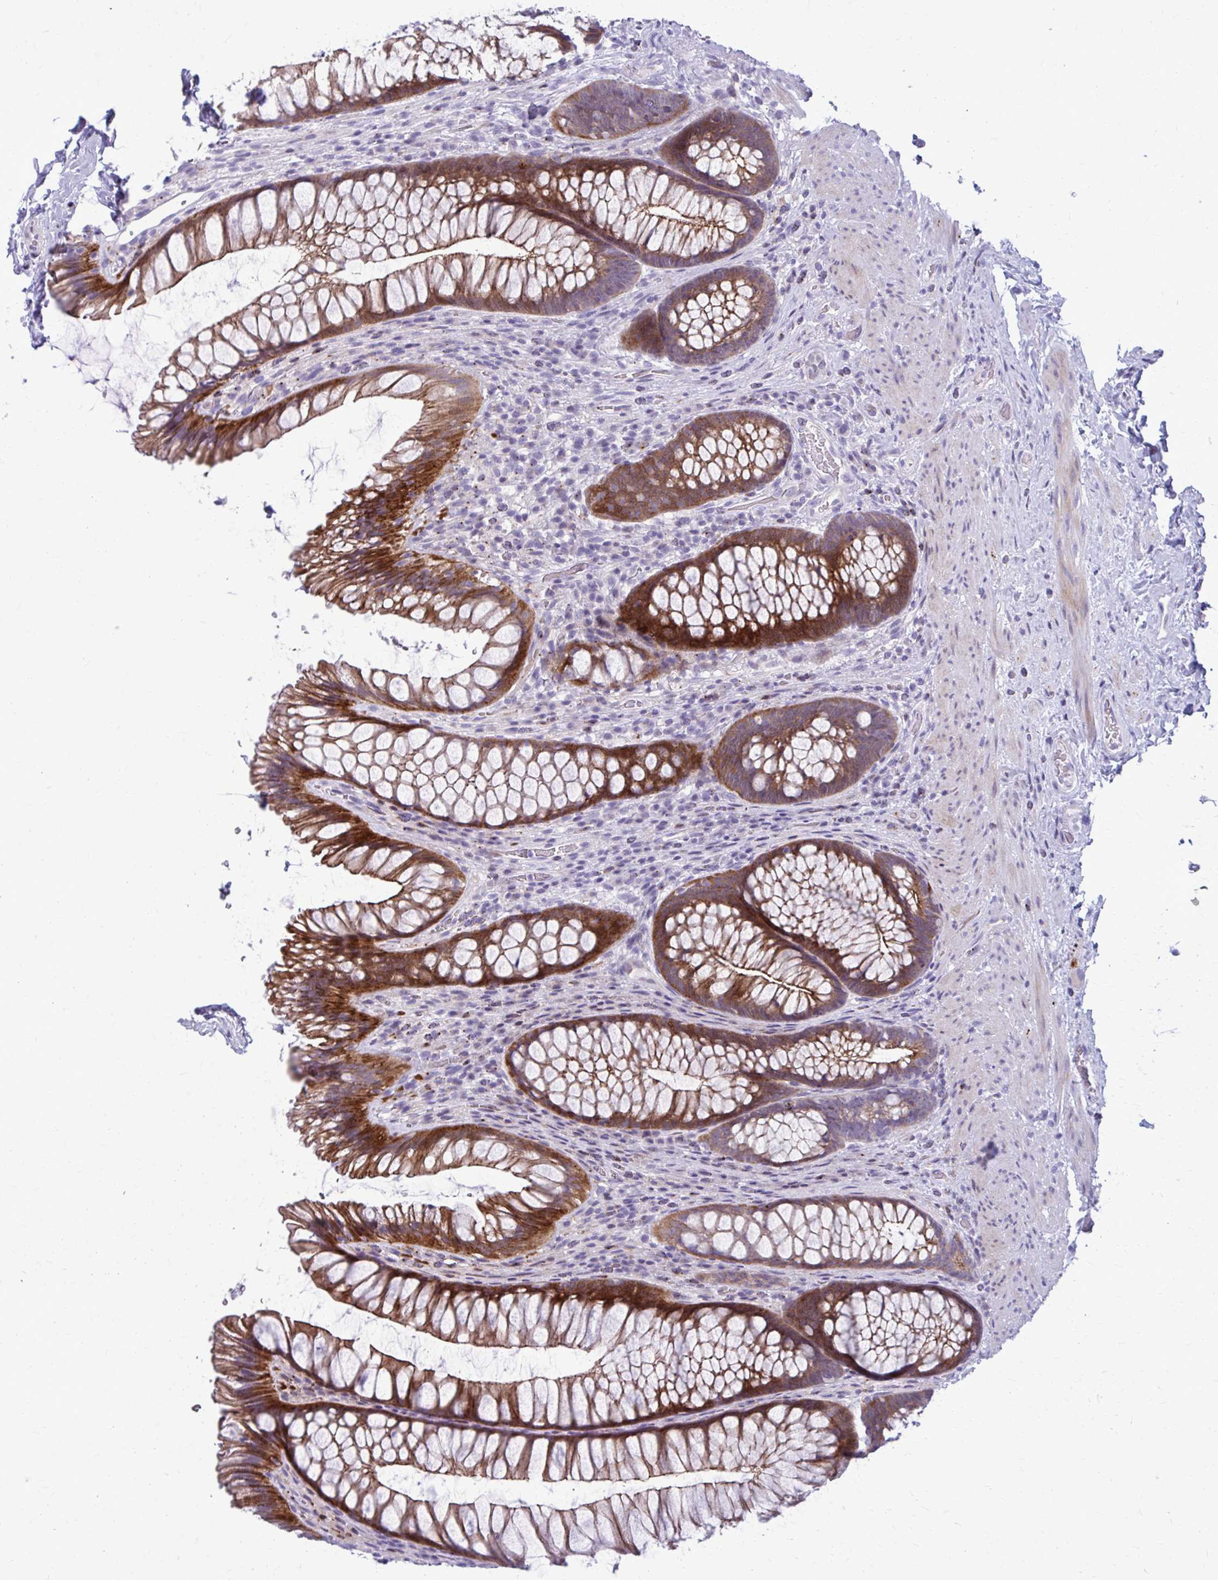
{"staining": {"intensity": "strong", "quantity": ">75%", "location": "cytoplasmic/membranous"}, "tissue": "rectum", "cell_type": "Glandular cells", "image_type": "normal", "snomed": [{"axis": "morphology", "description": "Normal tissue, NOS"}, {"axis": "topography", "description": "Rectum"}], "caption": "Protein staining shows strong cytoplasmic/membranous staining in about >75% of glandular cells in normal rectum. The staining is performed using DAB brown chromogen to label protein expression. The nuclei are counter-stained blue using hematoxylin.", "gene": "PEDS1", "patient": {"sex": "male", "age": 53}}